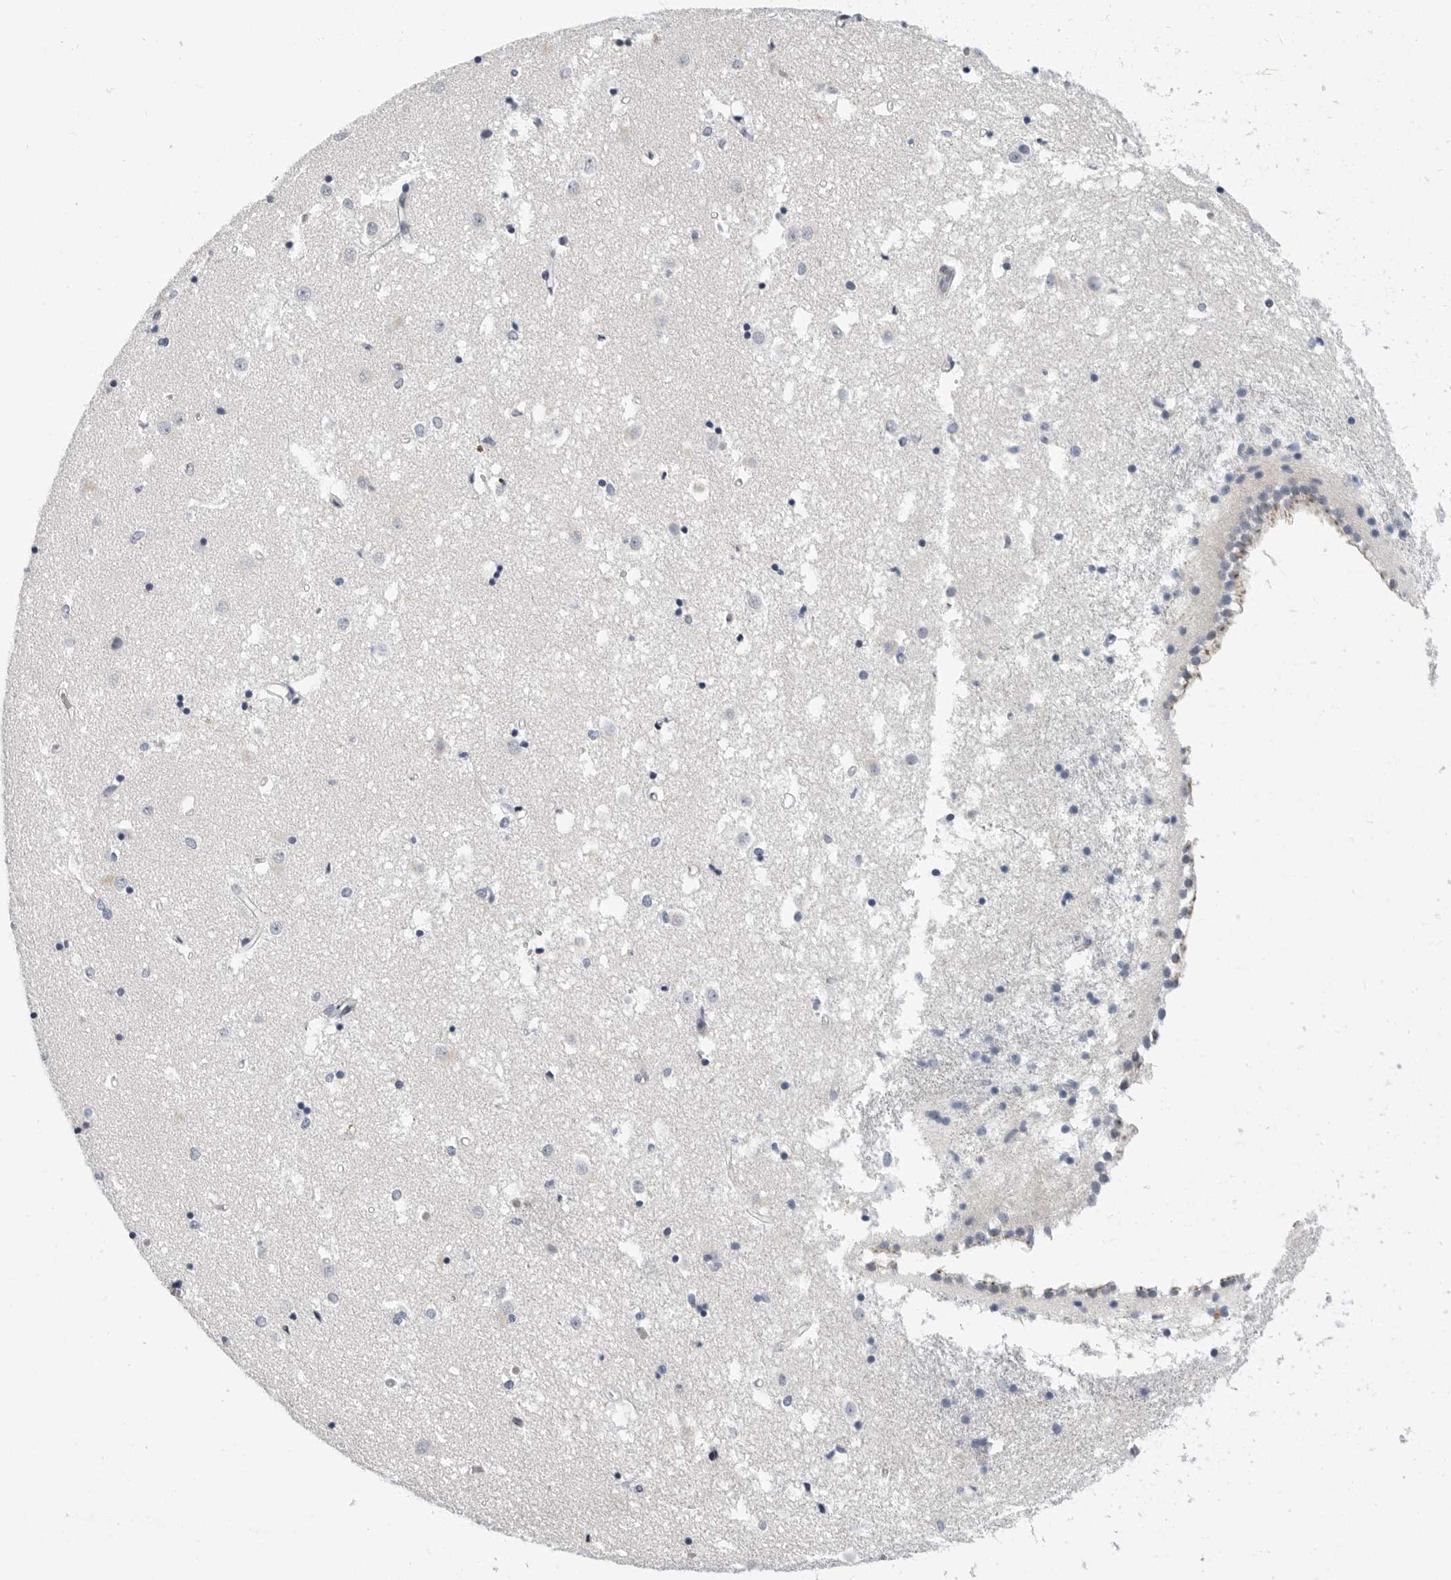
{"staining": {"intensity": "negative", "quantity": "none", "location": "none"}, "tissue": "caudate", "cell_type": "Glial cells", "image_type": "normal", "snomed": [{"axis": "morphology", "description": "Normal tissue, NOS"}, {"axis": "topography", "description": "Lateral ventricle wall"}], "caption": "Protein analysis of unremarkable caudate shows no significant positivity in glial cells.", "gene": "PLN", "patient": {"sex": "male", "age": 45}}